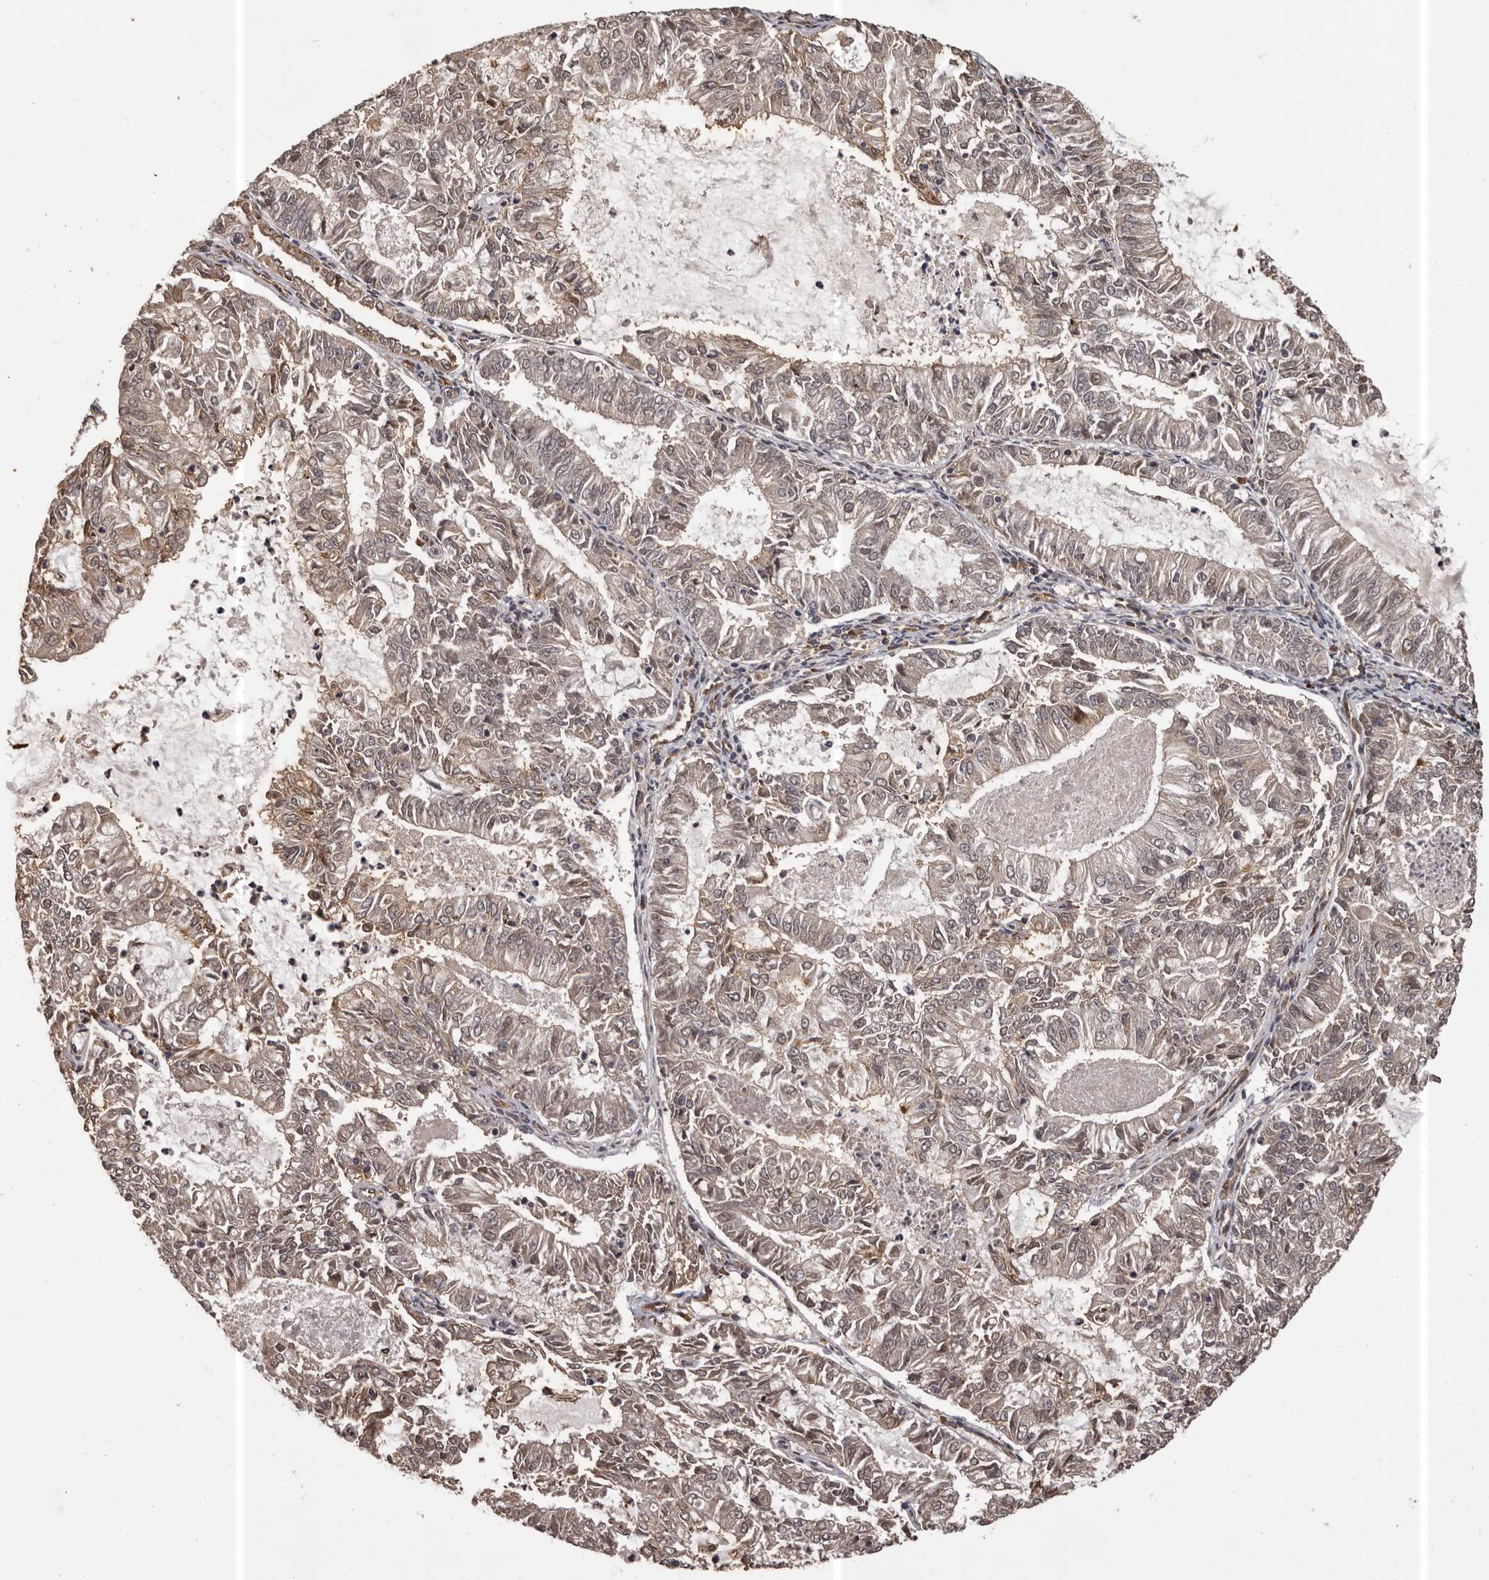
{"staining": {"intensity": "weak", "quantity": "25%-75%", "location": "cytoplasmic/membranous"}, "tissue": "endometrial cancer", "cell_type": "Tumor cells", "image_type": "cancer", "snomed": [{"axis": "morphology", "description": "Adenocarcinoma, NOS"}, {"axis": "topography", "description": "Endometrium"}], "caption": "Protein analysis of endometrial cancer (adenocarcinoma) tissue shows weak cytoplasmic/membranous staining in about 25%-75% of tumor cells. (DAB IHC, brown staining for protein, blue staining for nuclei).", "gene": "SLITRK6", "patient": {"sex": "female", "age": 57}}